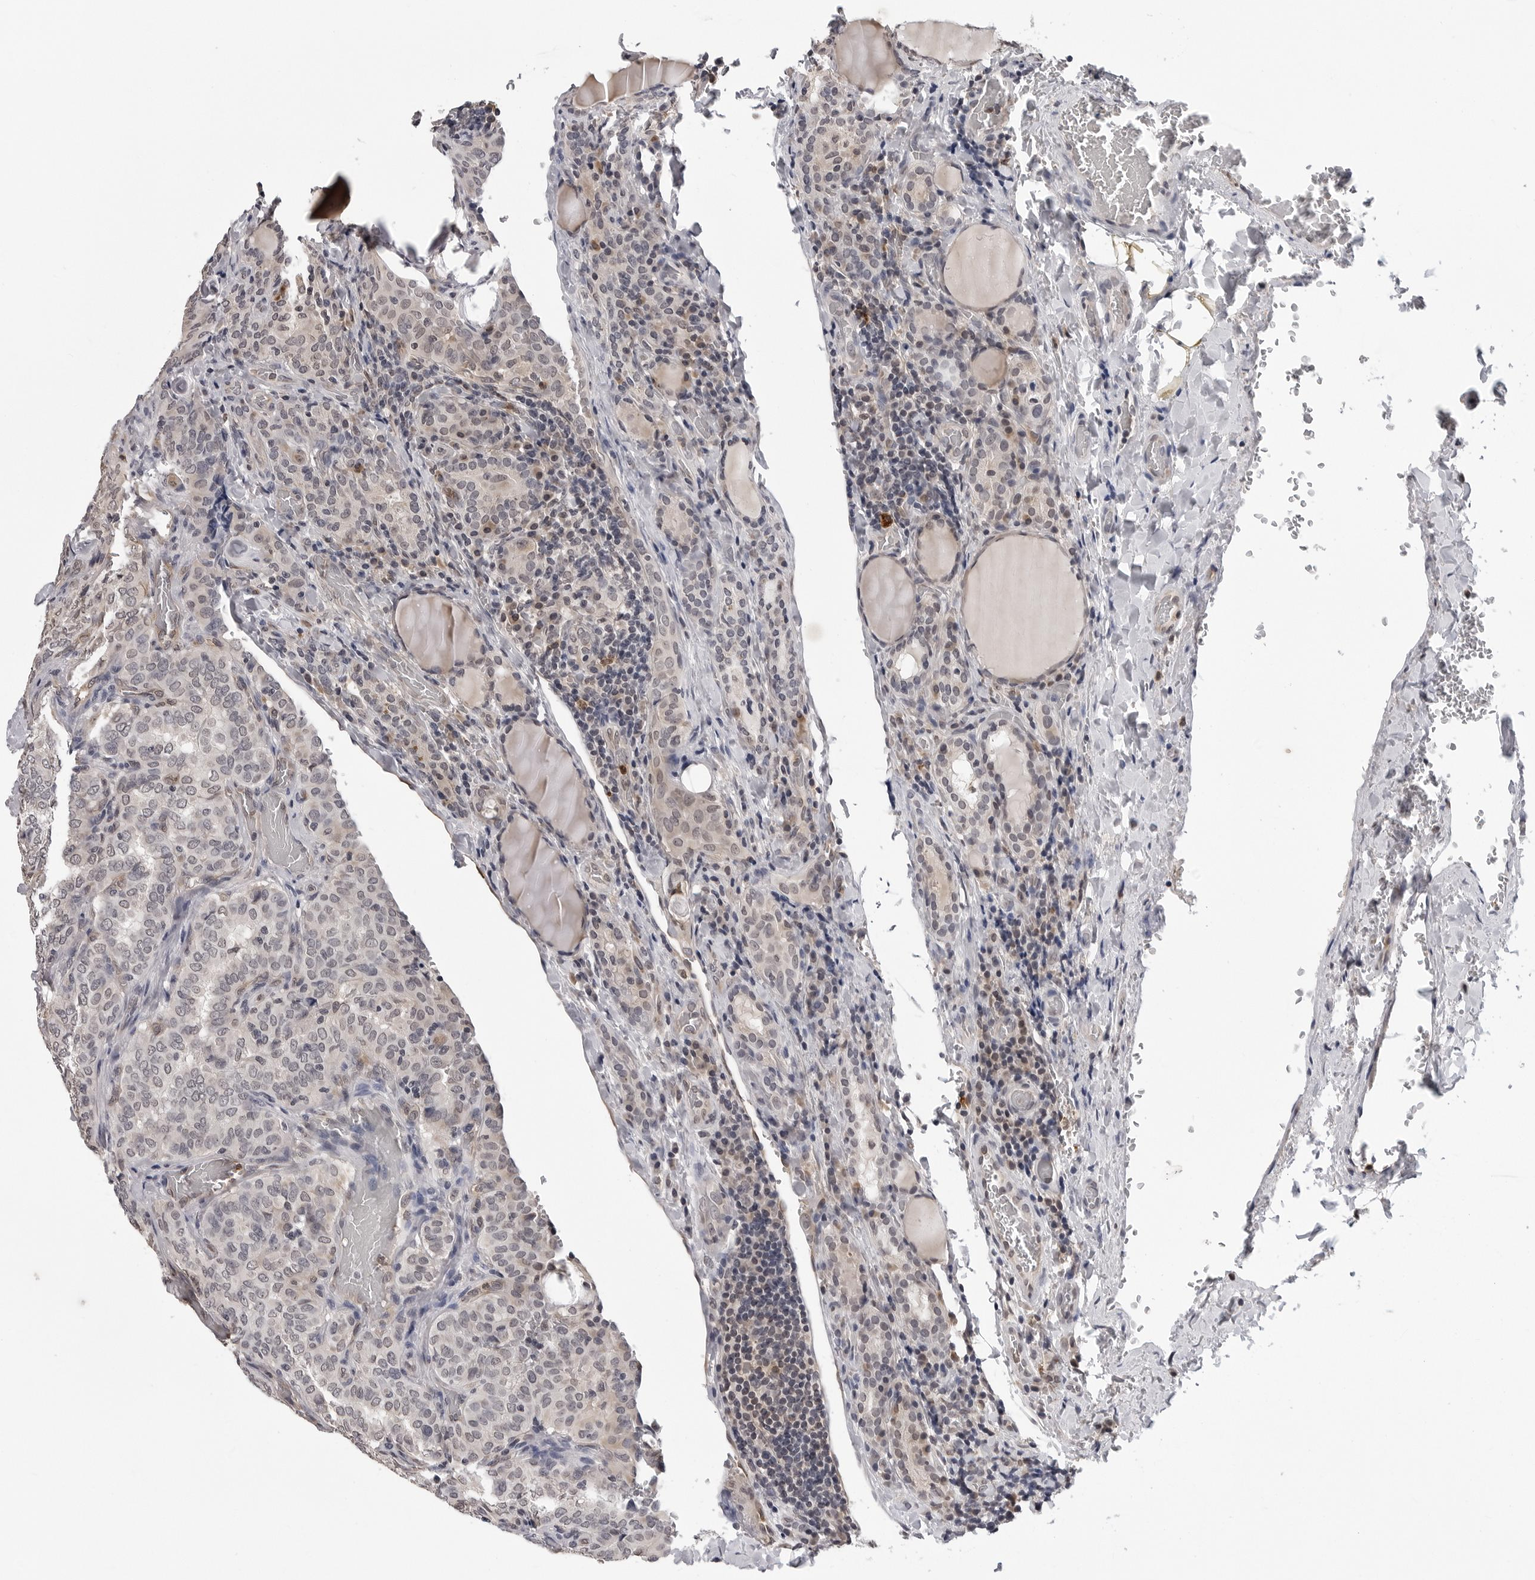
{"staining": {"intensity": "weak", "quantity": "<25%", "location": "nuclear"}, "tissue": "thyroid cancer", "cell_type": "Tumor cells", "image_type": "cancer", "snomed": [{"axis": "morphology", "description": "Normal tissue, NOS"}, {"axis": "morphology", "description": "Papillary adenocarcinoma, NOS"}, {"axis": "topography", "description": "Thyroid gland"}], "caption": "IHC micrograph of neoplastic tissue: human thyroid papillary adenocarcinoma stained with DAB displays no significant protein expression in tumor cells.", "gene": "TRMT13", "patient": {"sex": "female", "age": 30}}